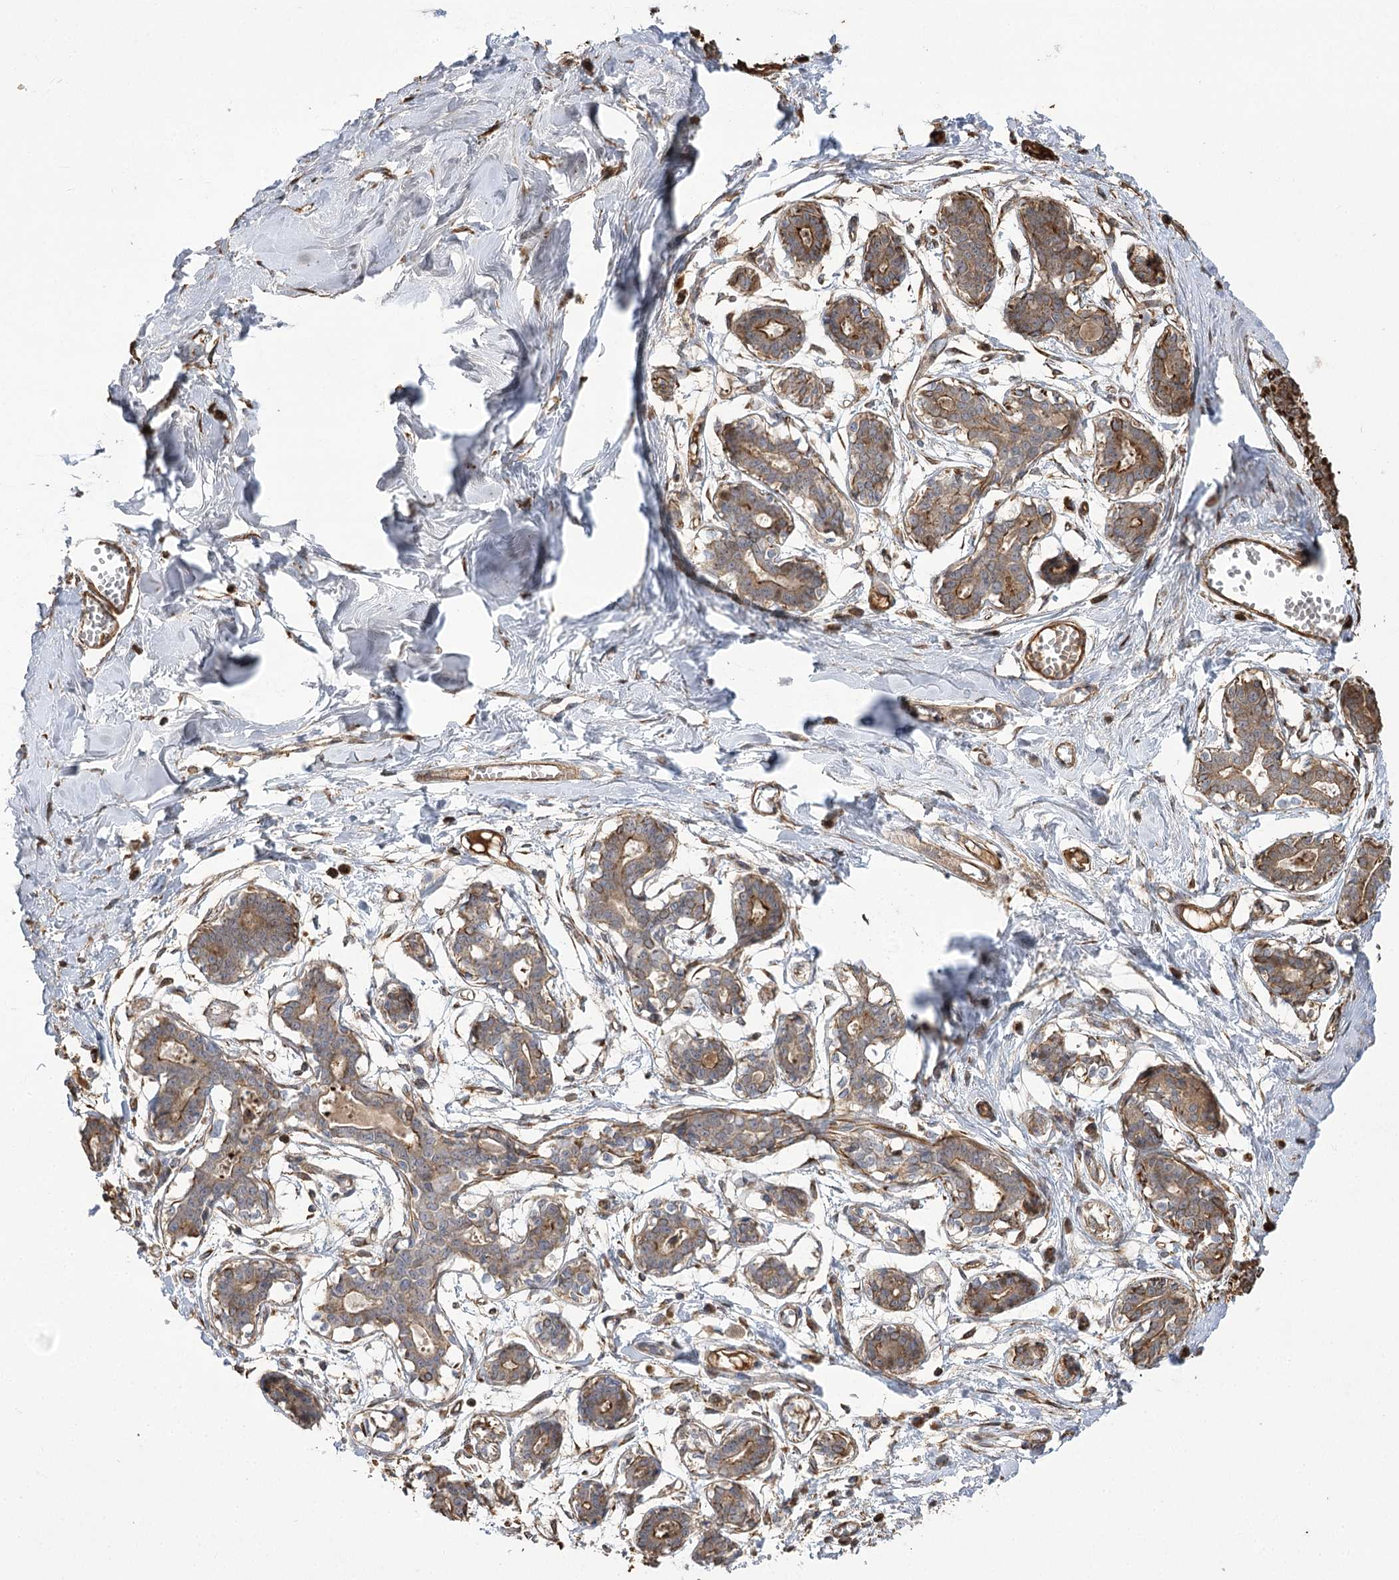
{"staining": {"intensity": "negative", "quantity": "none", "location": "none"}, "tissue": "breast", "cell_type": "Adipocytes", "image_type": "normal", "snomed": [{"axis": "morphology", "description": "Normal tissue, NOS"}, {"axis": "topography", "description": "Breast"}], "caption": "Immunohistochemistry image of unremarkable breast: human breast stained with DAB shows no significant protein positivity in adipocytes.", "gene": "RNF24", "patient": {"sex": "female", "age": 27}}